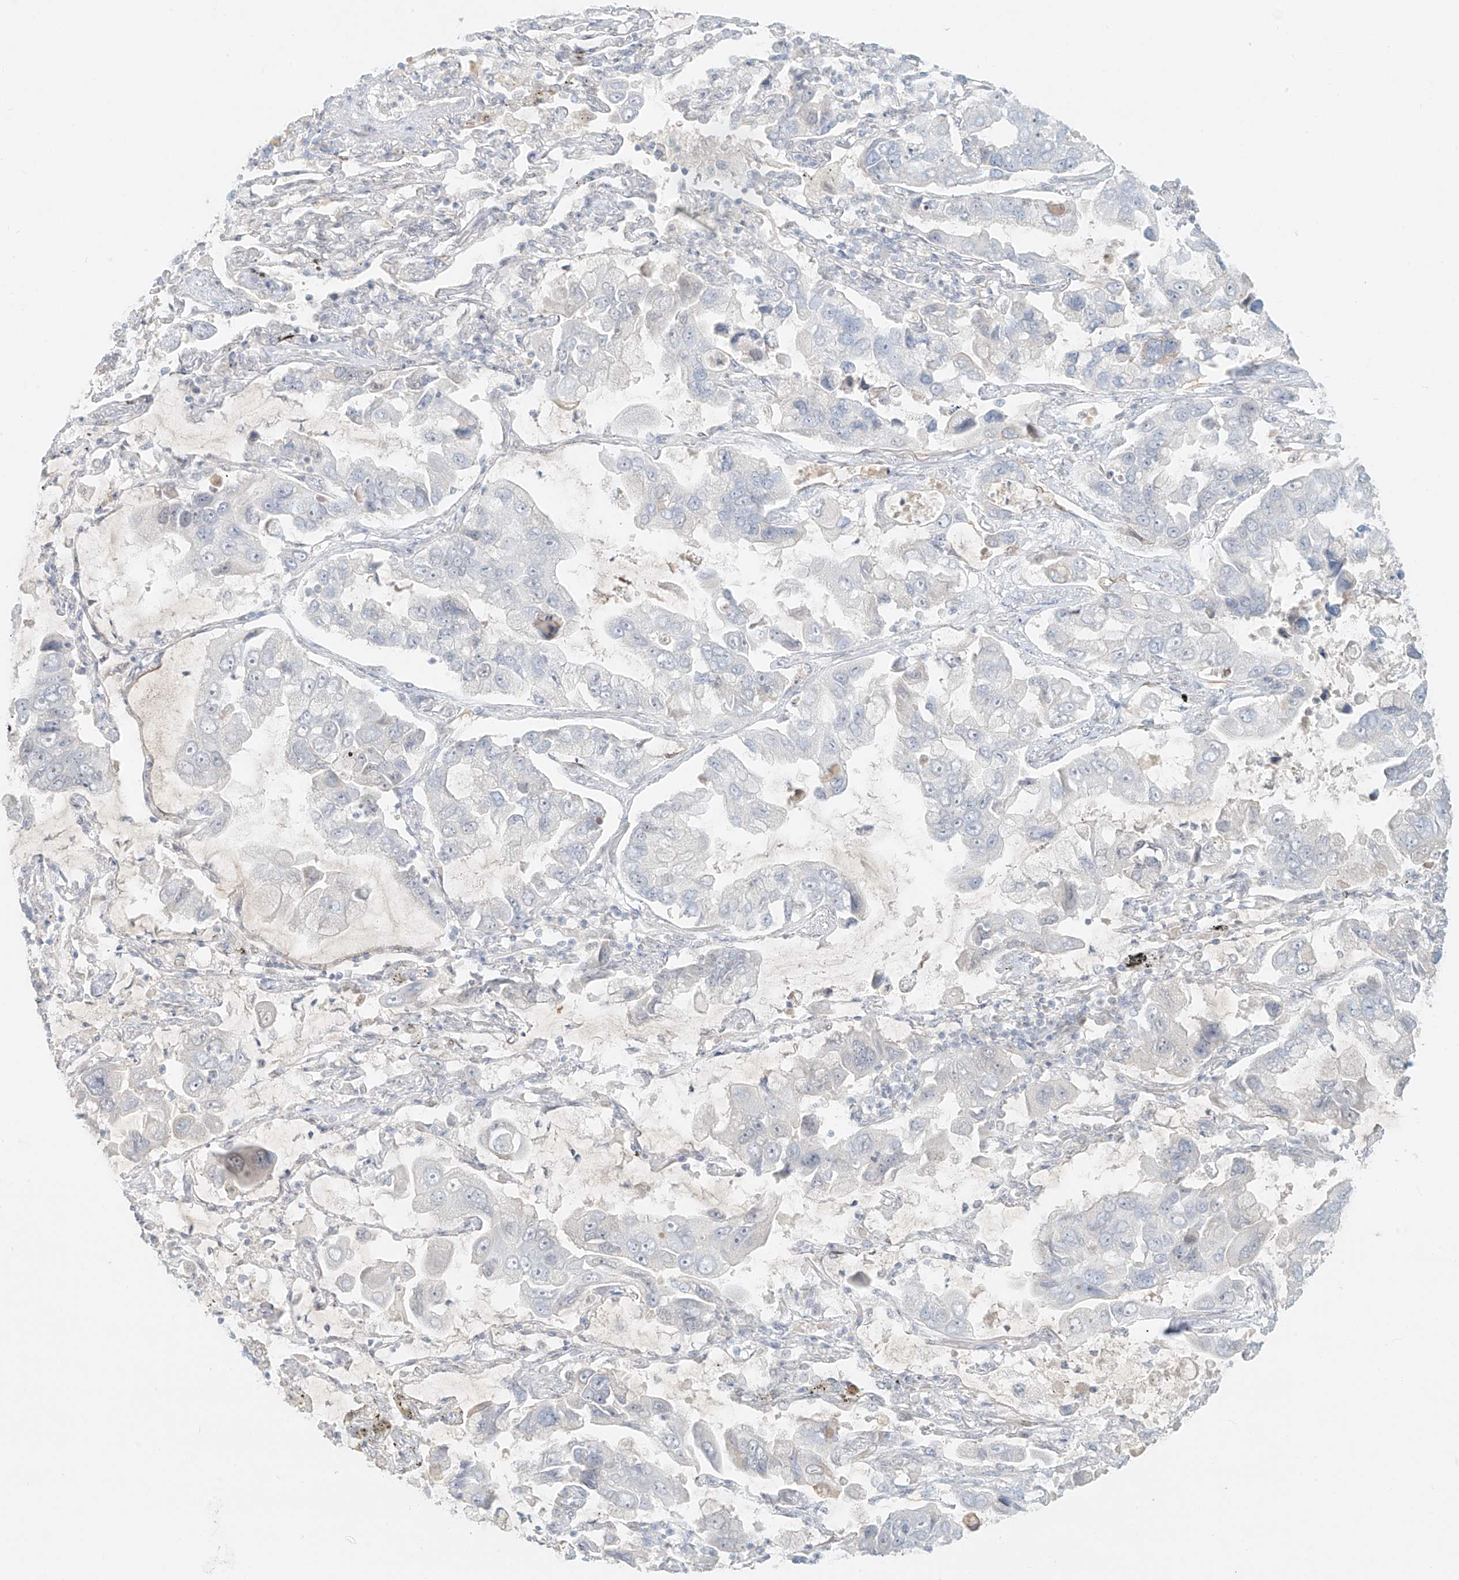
{"staining": {"intensity": "negative", "quantity": "none", "location": "none"}, "tissue": "lung cancer", "cell_type": "Tumor cells", "image_type": "cancer", "snomed": [{"axis": "morphology", "description": "Adenocarcinoma, NOS"}, {"axis": "topography", "description": "Lung"}], "caption": "The IHC histopathology image has no significant positivity in tumor cells of lung cancer tissue.", "gene": "ZNF774", "patient": {"sex": "male", "age": 64}}